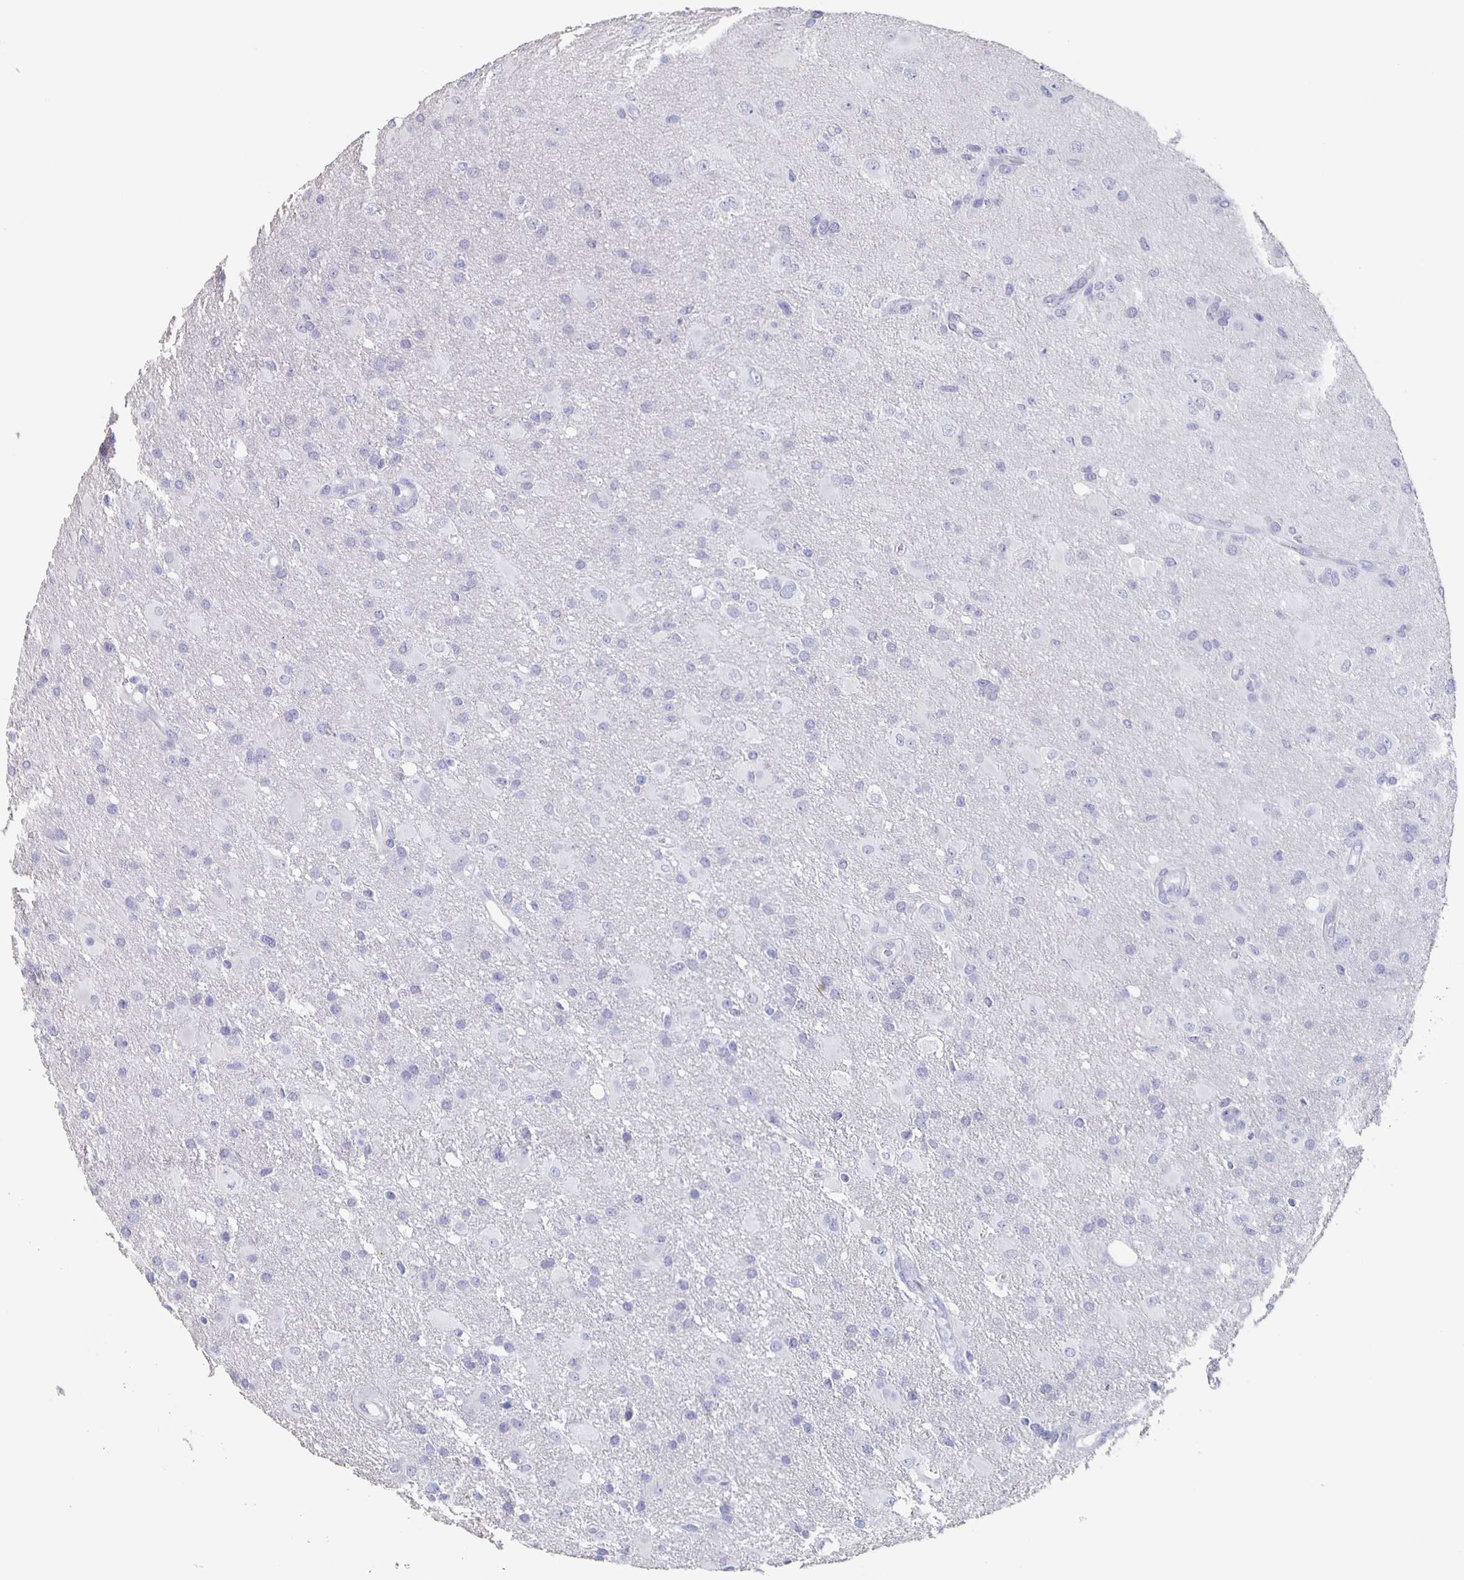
{"staining": {"intensity": "negative", "quantity": "none", "location": "none"}, "tissue": "glioma", "cell_type": "Tumor cells", "image_type": "cancer", "snomed": [{"axis": "morphology", "description": "Glioma, malignant, High grade"}, {"axis": "topography", "description": "Brain"}], "caption": "Malignant high-grade glioma was stained to show a protein in brown. There is no significant staining in tumor cells.", "gene": "SLC34A2", "patient": {"sex": "male", "age": 53}}